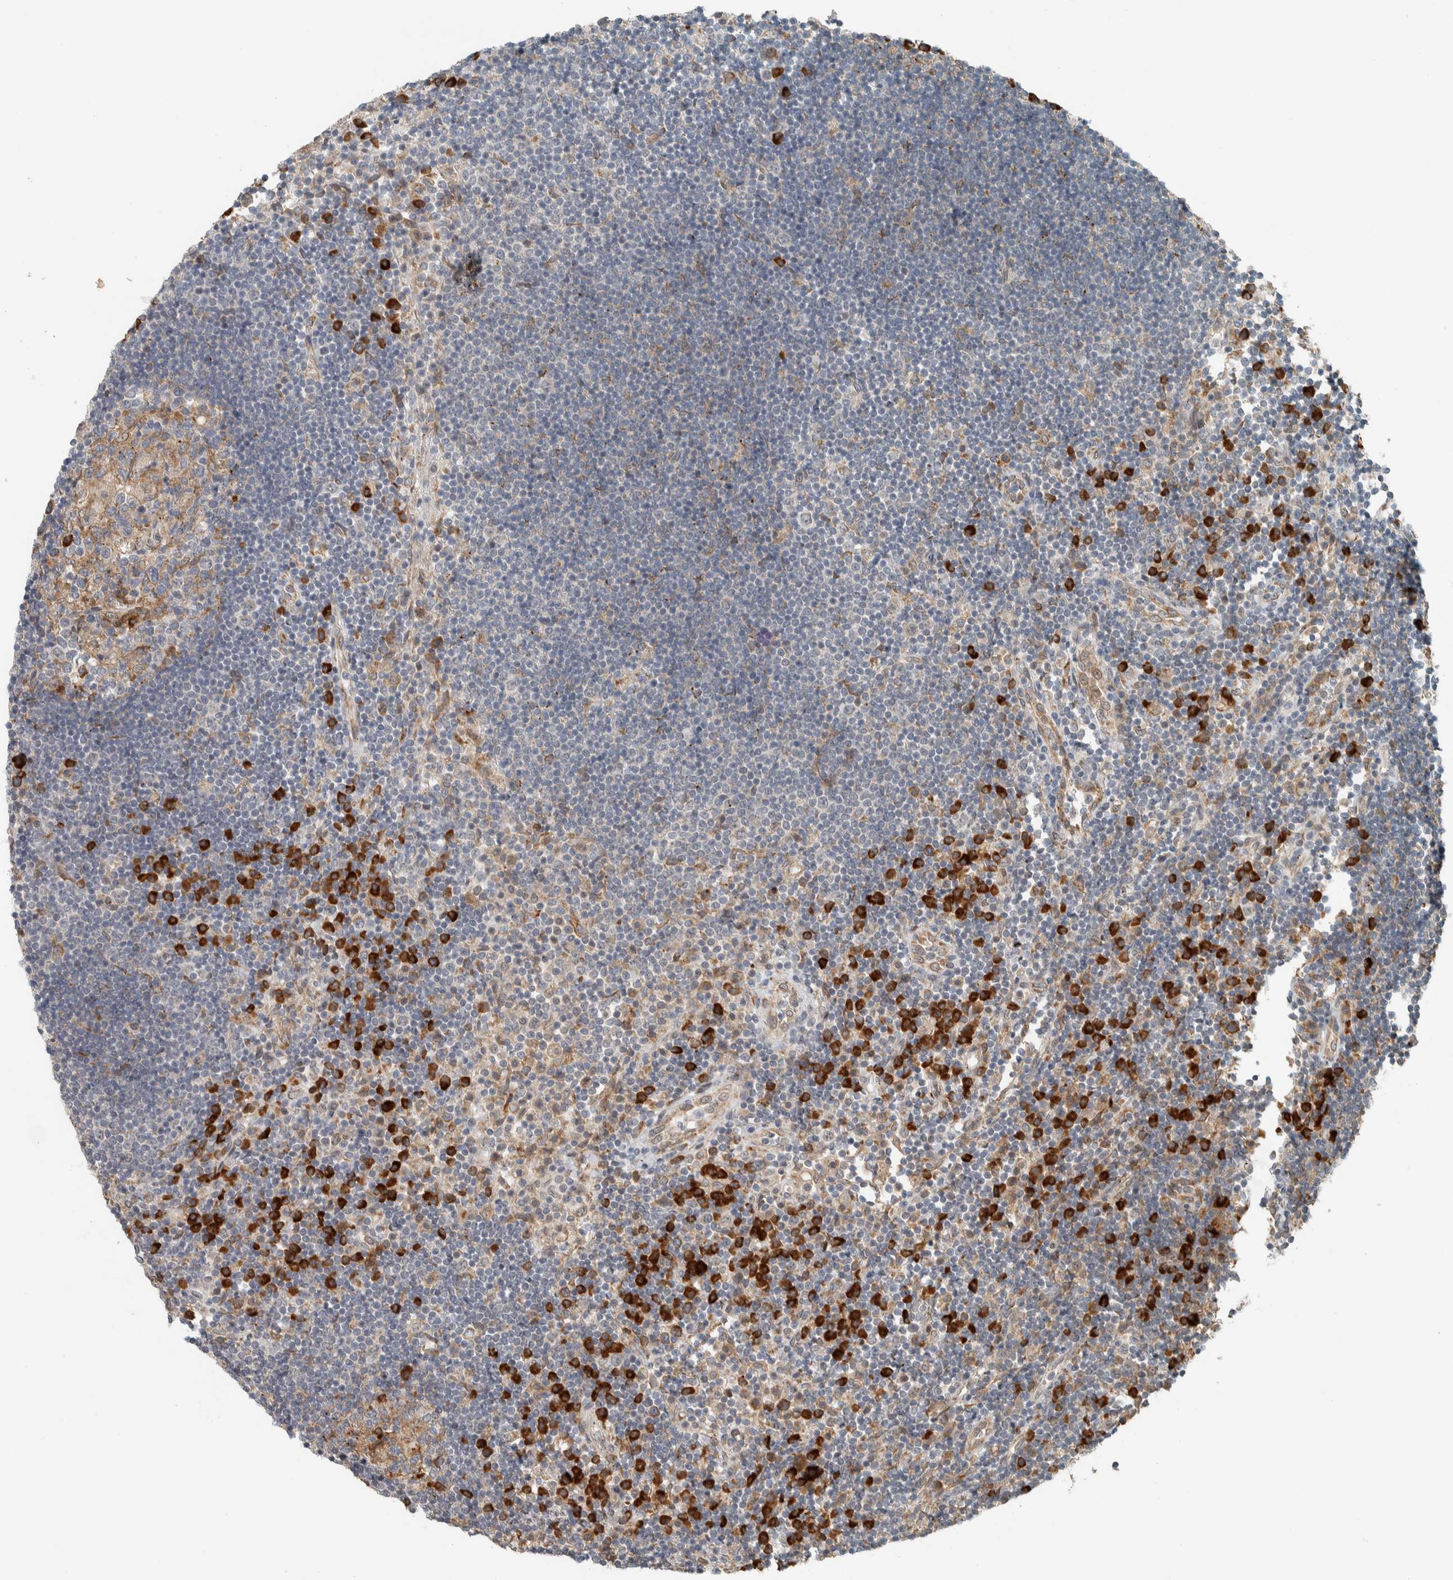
{"staining": {"intensity": "weak", "quantity": ">75%", "location": "cytoplasmic/membranous"}, "tissue": "lymph node", "cell_type": "Germinal center cells", "image_type": "normal", "snomed": [{"axis": "morphology", "description": "Normal tissue, NOS"}, {"axis": "topography", "description": "Lymph node"}], "caption": "This is a photomicrograph of immunohistochemistry staining of unremarkable lymph node, which shows weak expression in the cytoplasmic/membranous of germinal center cells.", "gene": "CTBP2", "patient": {"sex": "female", "age": 53}}